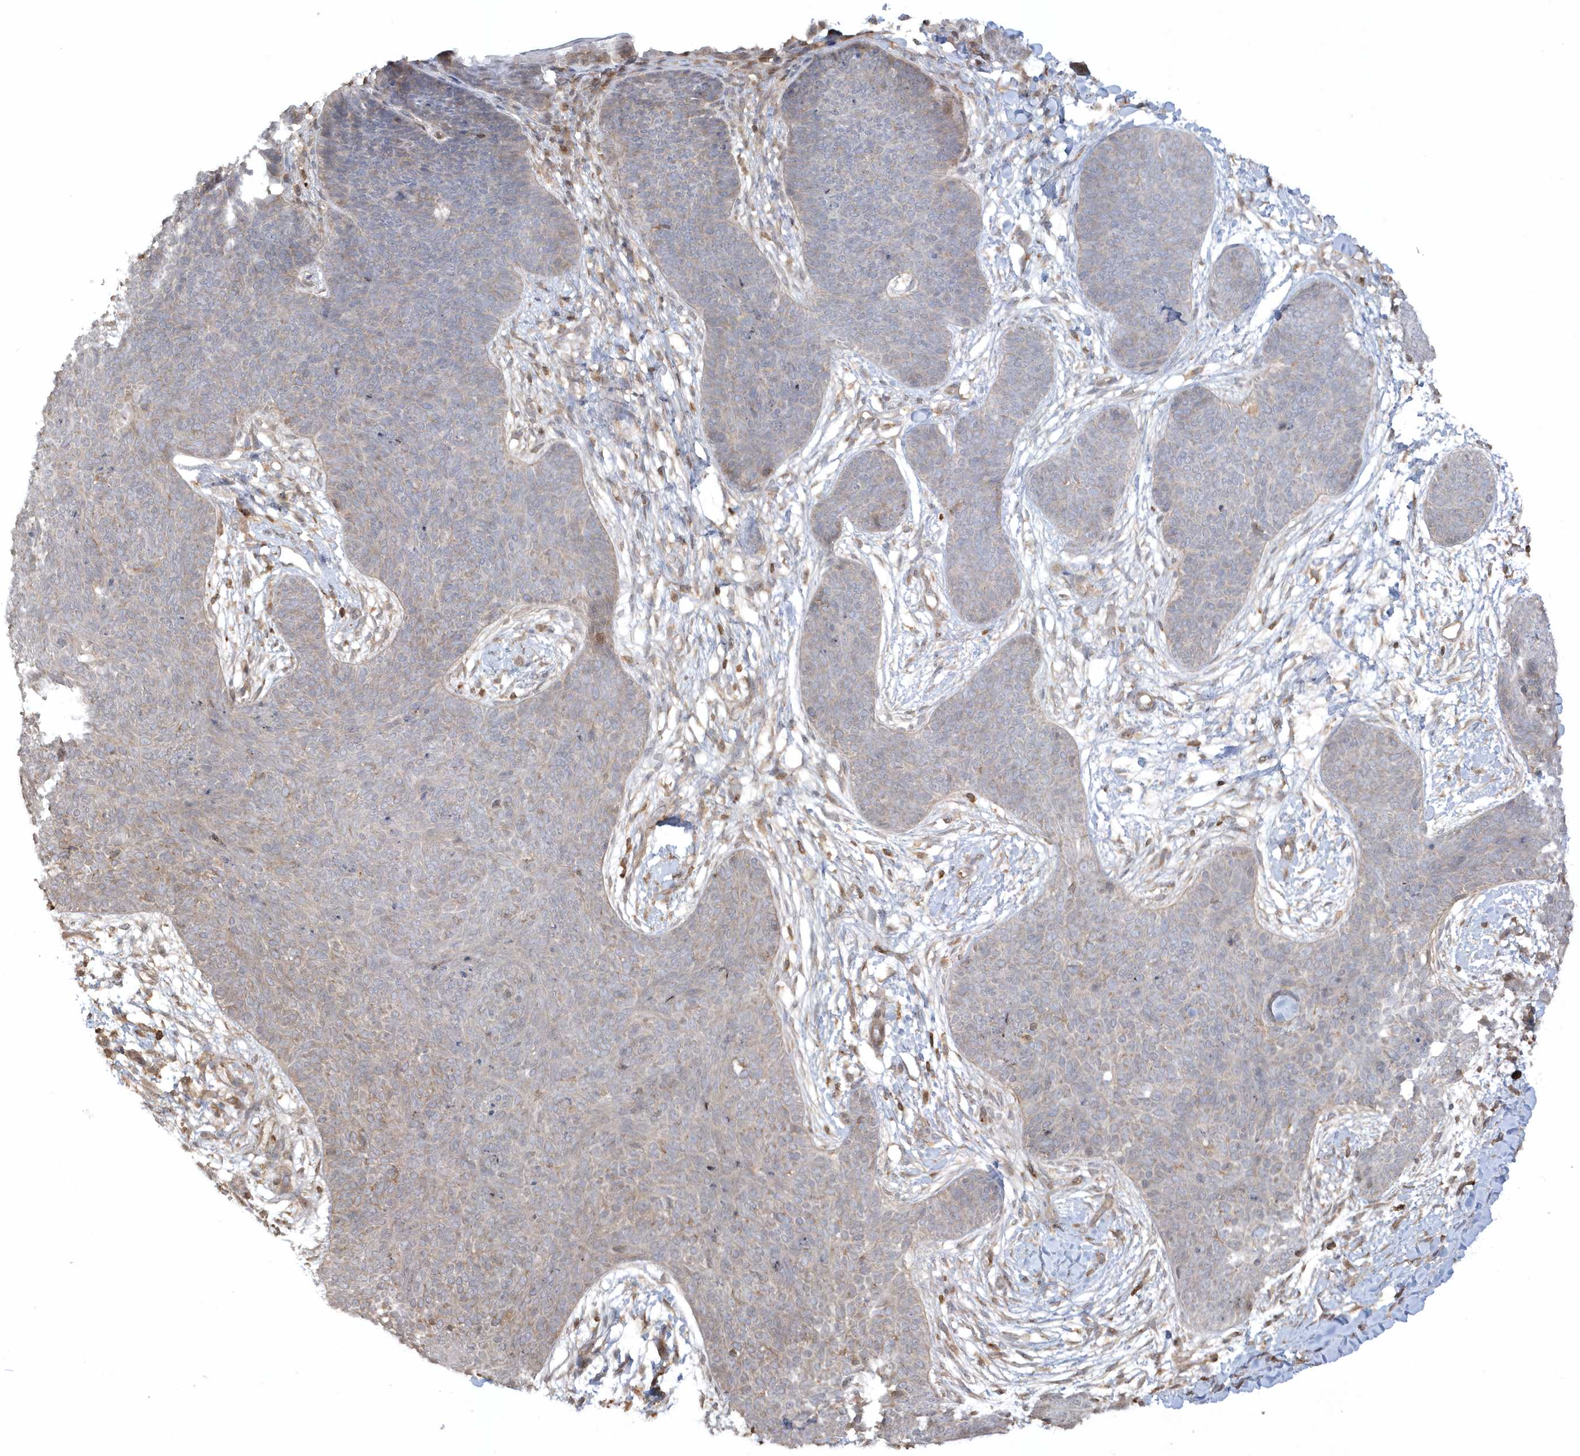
{"staining": {"intensity": "negative", "quantity": "none", "location": "none"}, "tissue": "skin cancer", "cell_type": "Tumor cells", "image_type": "cancer", "snomed": [{"axis": "morphology", "description": "Basal cell carcinoma"}, {"axis": "topography", "description": "Skin"}], "caption": "Image shows no protein staining in tumor cells of basal cell carcinoma (skin) tissue.", "gene": "BSN", "patient": {"sex": "male", "age": 85}}